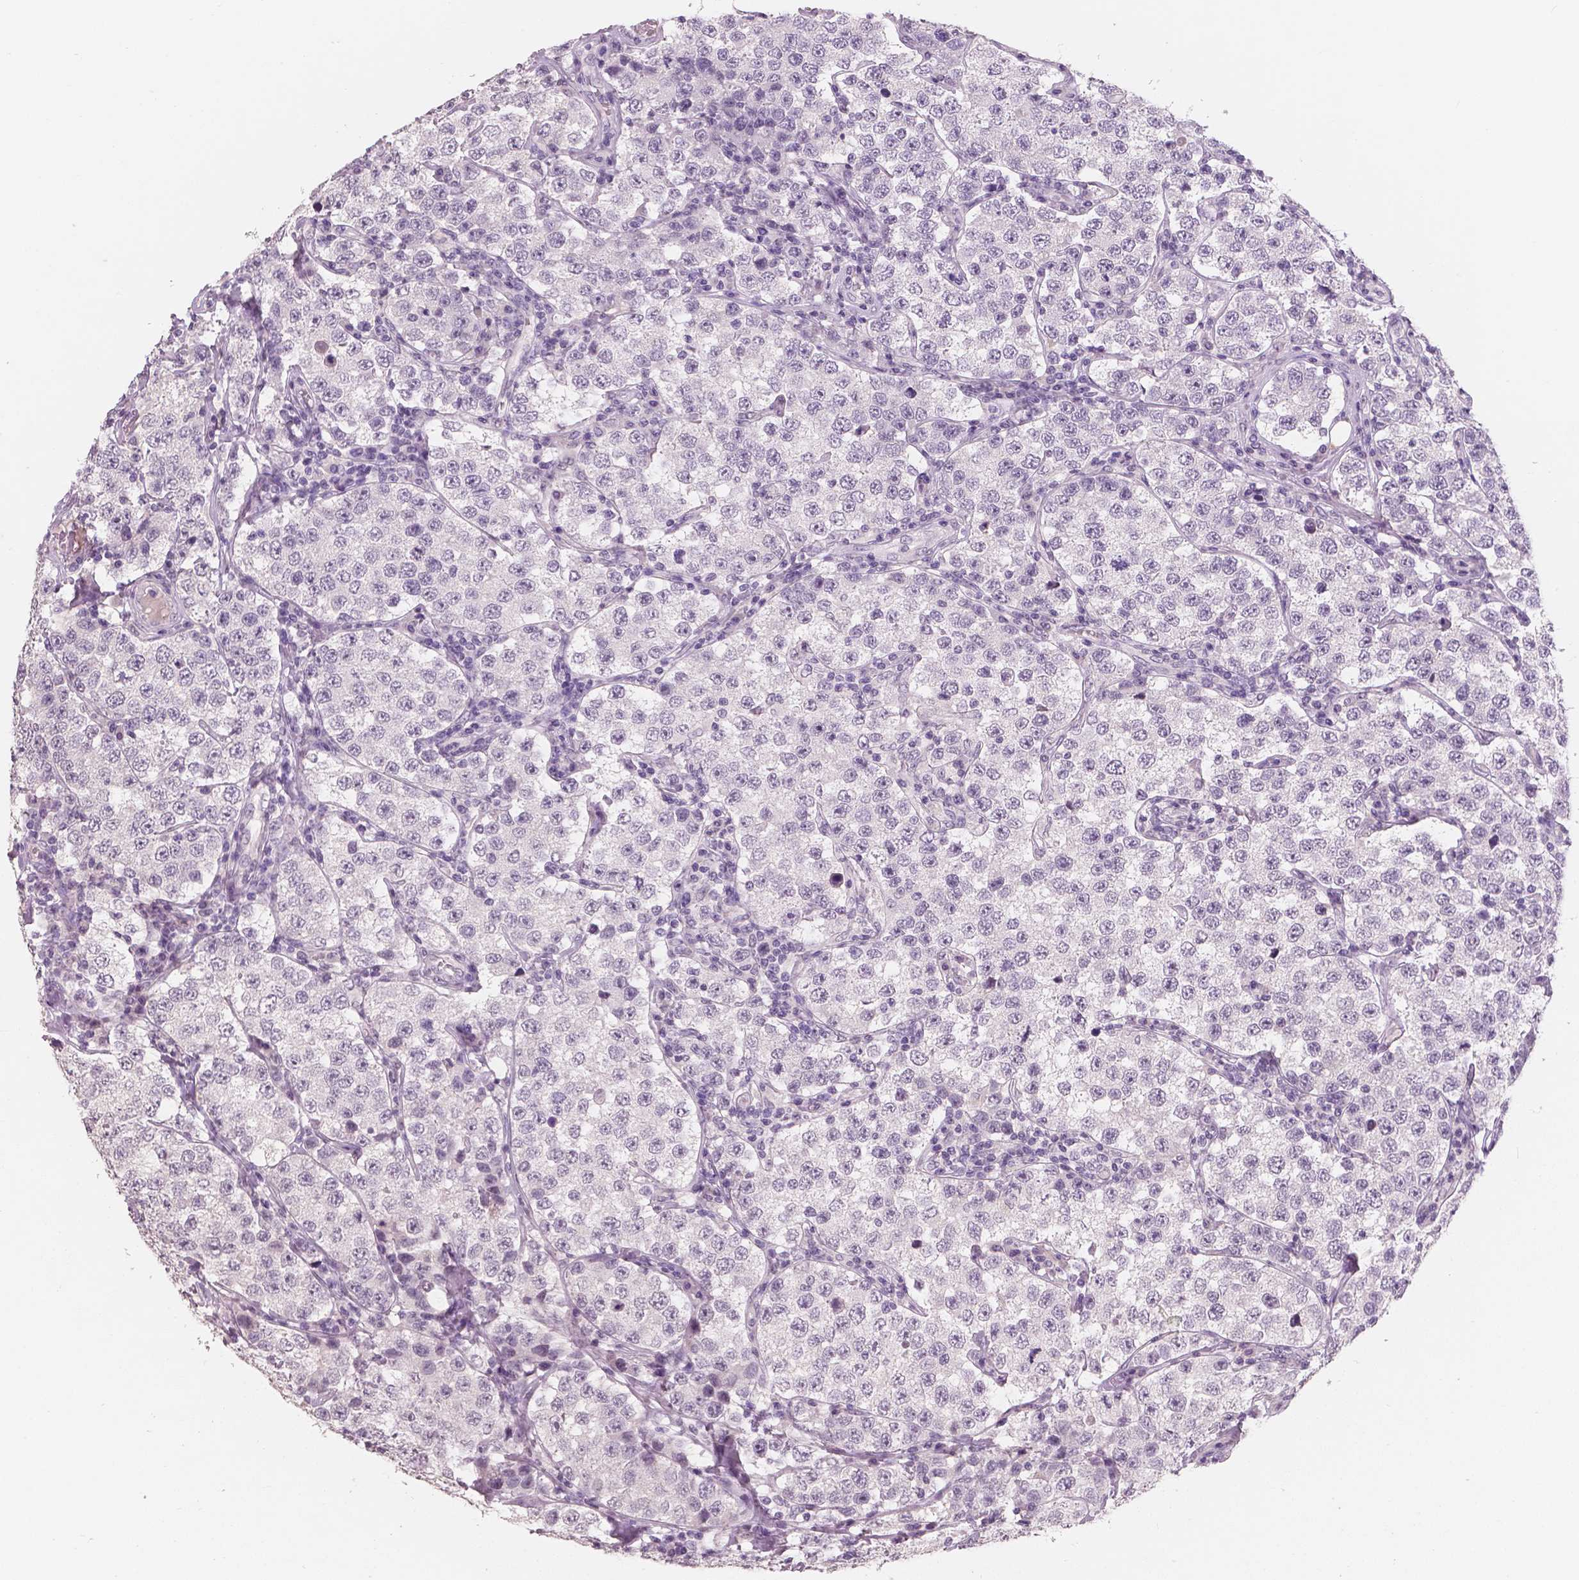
{"staining": {"intensity": "negative", "quantity": "none", "location": "none"}, "tissue": "testis cancer", "cell_type": "Tumor cells", "image_type": "cancer", "snomed": [{"axis": "morphology", "description": "Seminoma, NOS"}, {"axis": "topography", "description": "Testis"}], "caption": "Tumor cells show no significant staining in testis cancer.", "gene": "NECAB1", "patient": {"sex": "male", "age": 34}}